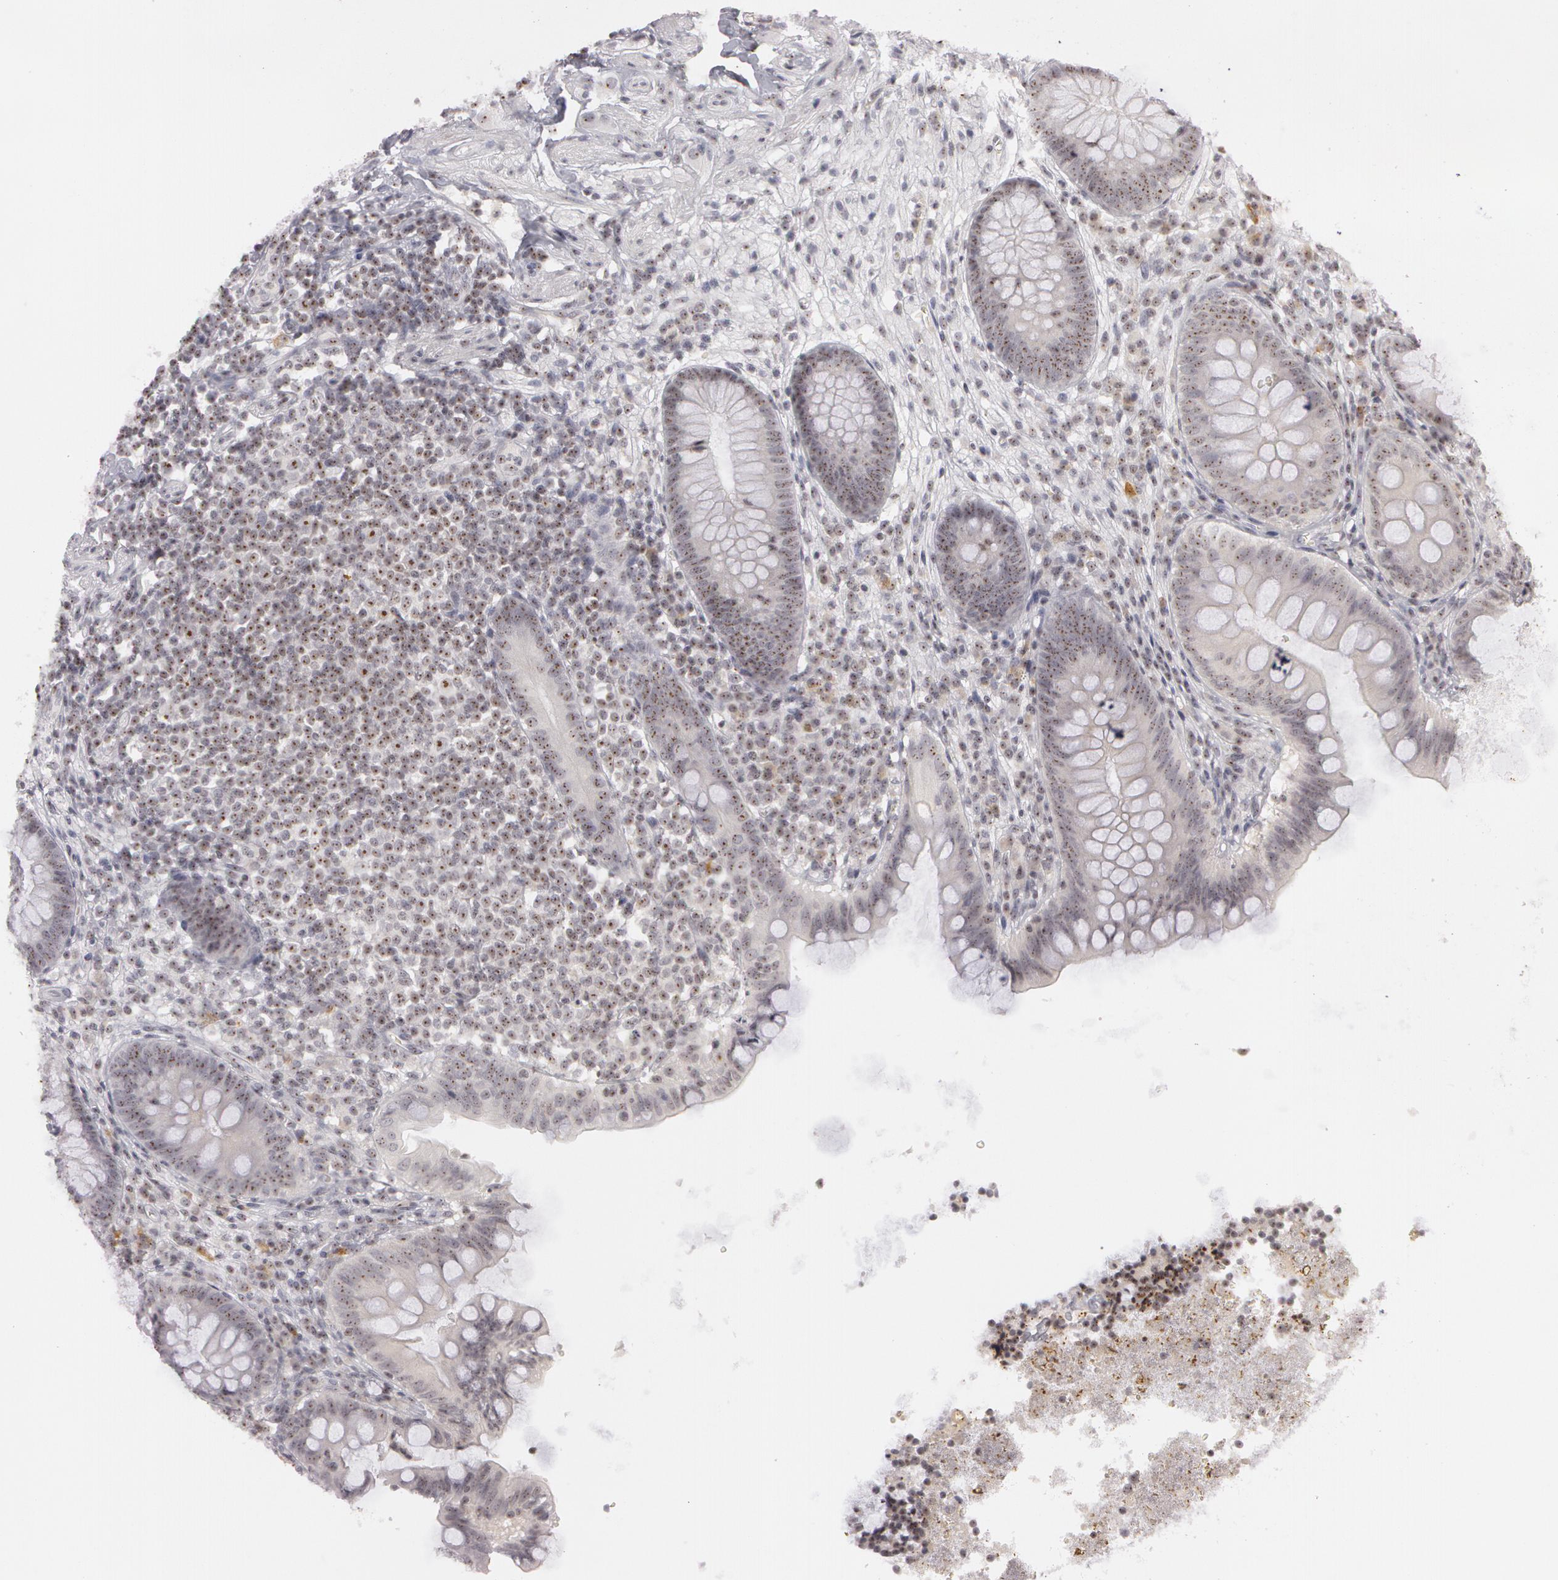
{"staining": {"intensity": "moderate", "quantity": ">75%", "location": "cytoplasmic/membranous,nuclear"}, "tissue": "appendix", "cell_type": "Glandular cells", "image_type": "normal", "snomed": [{"axis": "morphology", "description": "Normal tissue, NOS"}, {"axis": "topography", "description": "Appendix"}], "caption": "Unremarkable appendix was stained to show a protein in brown. There is medium levels of moderate cytoplasmic/membranous,nuclear staining in approximately >75% of glandular cells. (DAB = brown stain, brightfield microscopy at high magnification).", "gene": "FBL", "patient": {"sex": "female", "age": 66}}